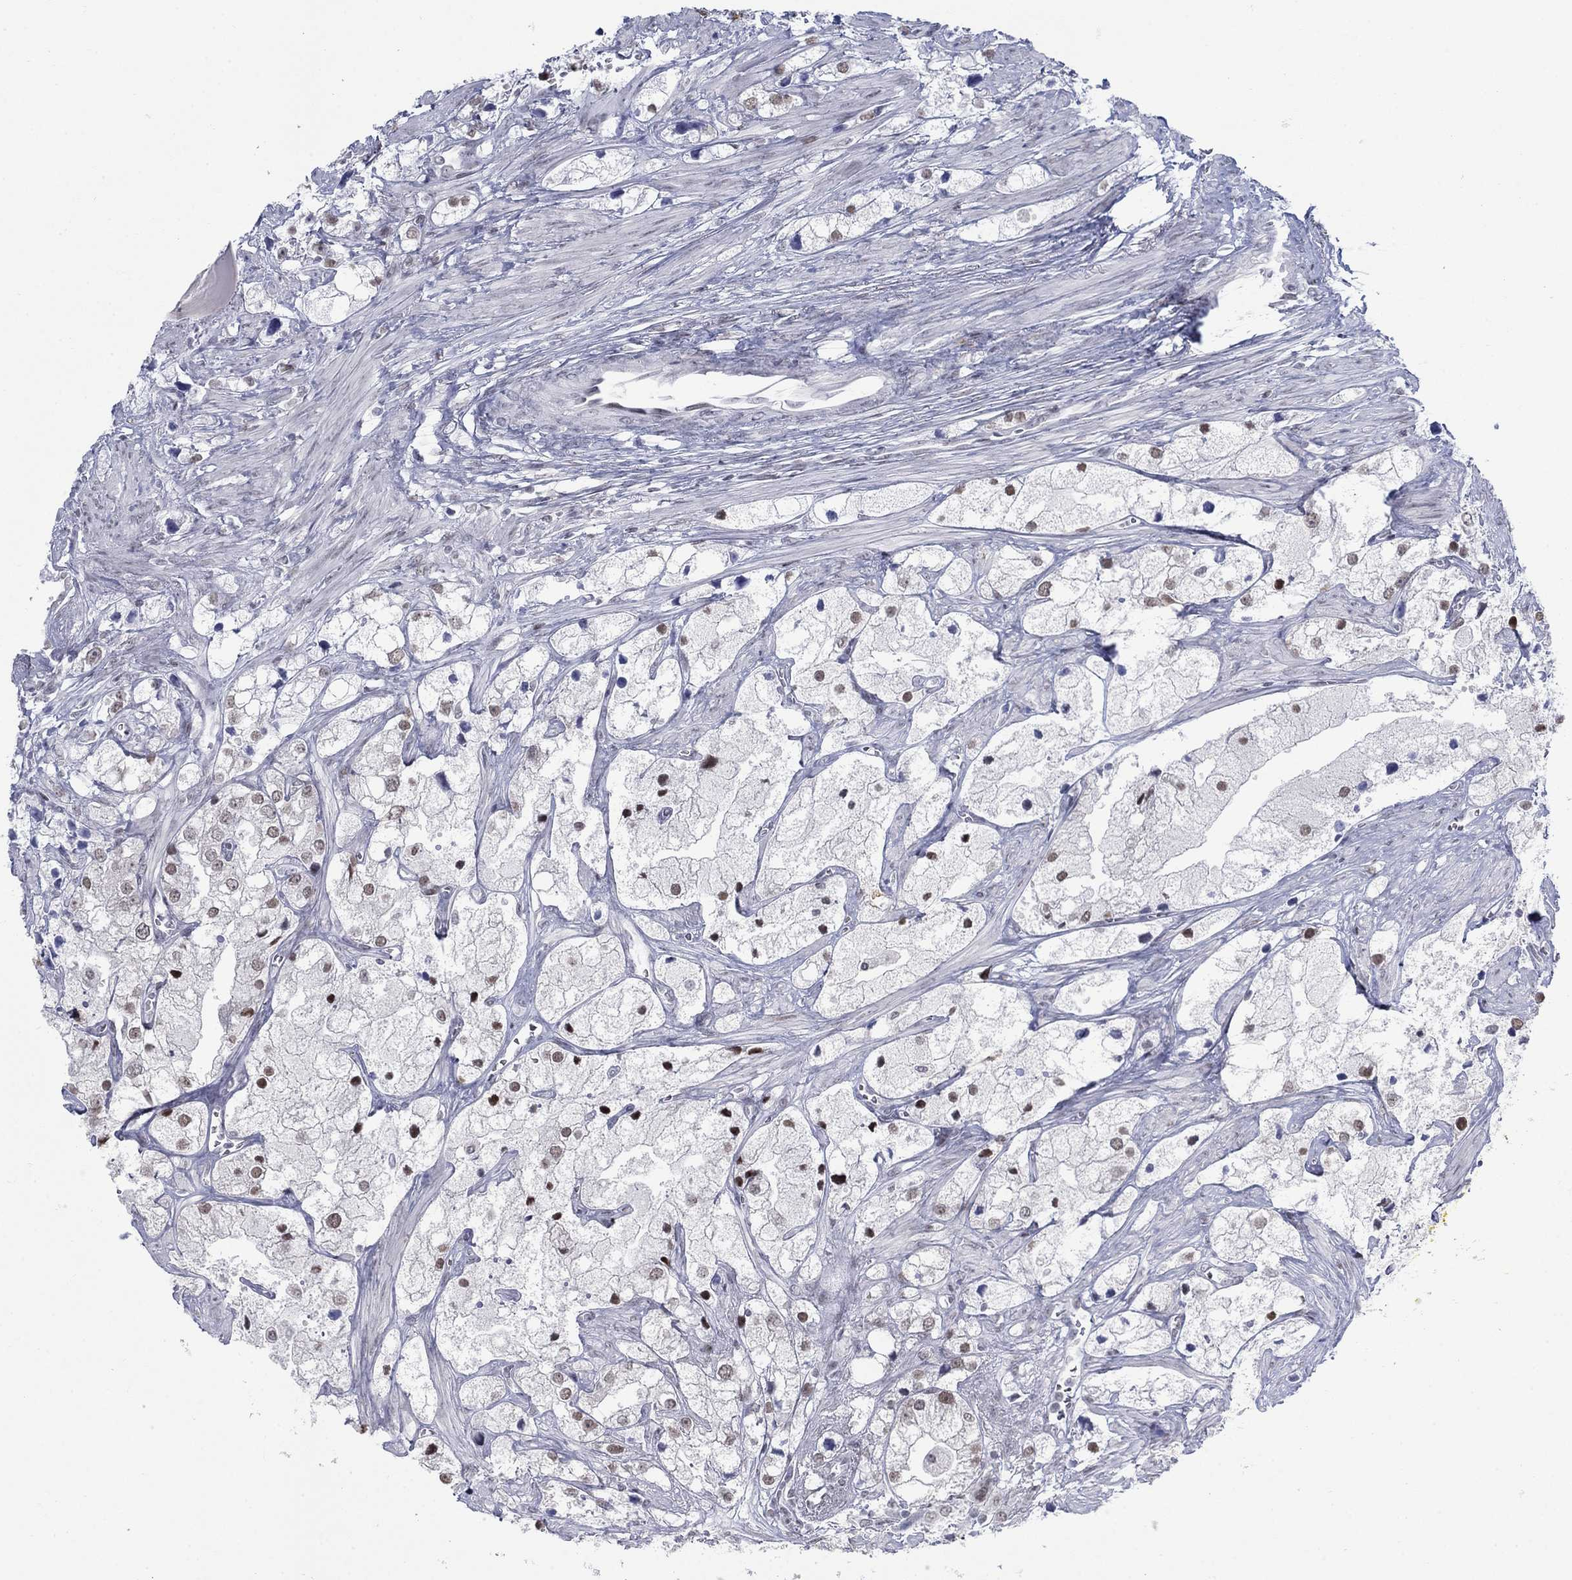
{"staining": {"intensity": "moderate", "quantity": "25%-75%", "location": "nuclear"}, "tissue": "prostate cancer", "cell_type": "Tumor cells", "image_type": "cancer", "snomed": [{"axis": "morphology", "description": "Adenocarcinoma, NOS"}, {"axis": "topography", "description": "Prostate and seminal vesicle, NOS"}, {"axis": "topography", "description": "Prostate"}], "caption": "Brown immunohistochemical staining in human adenocarcinoma (prostate) reveals moderate nuclear staining in about 25%-75% of tumor cells.", "gene": "NPAS3", "patient": {"sex": "male", "age": 79}}